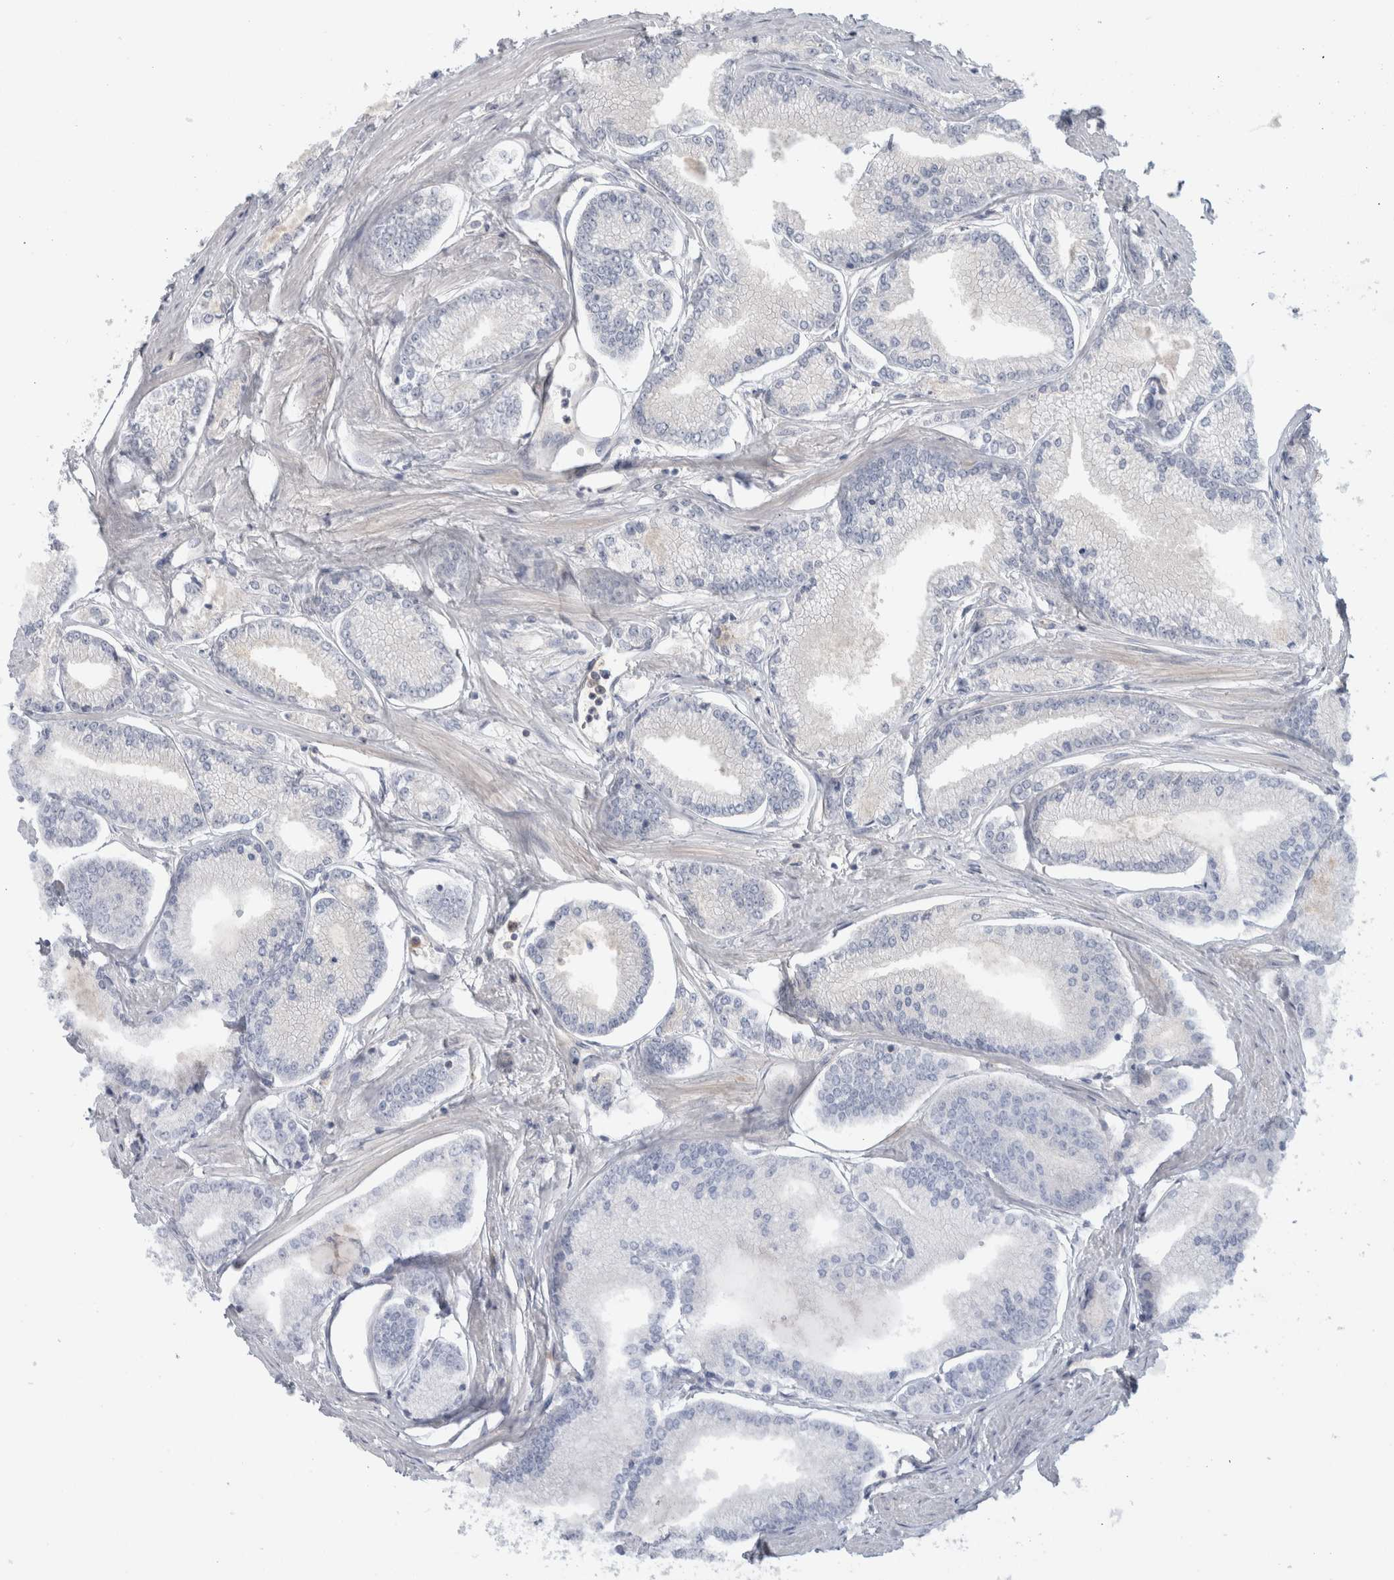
{"staining": {"intensity": "negative", "quantity": "none", "location": "none"}, "tissue": "prostate cancer", "cell_type": "Tumor cells", "image_type": "cancer", "snomed": [{"axis": "morphology", "description": "Adenocarcinoma, Low grade"}, {"axis": "topography", "description": "Prostate"}], "caption": "Human adenocarcinoma (low-grade) (prostate) stained for a protein using IHC shows no staining in tumor cells.", "gene": "CD55", "patient": {"sex": "male", "age": 52}}